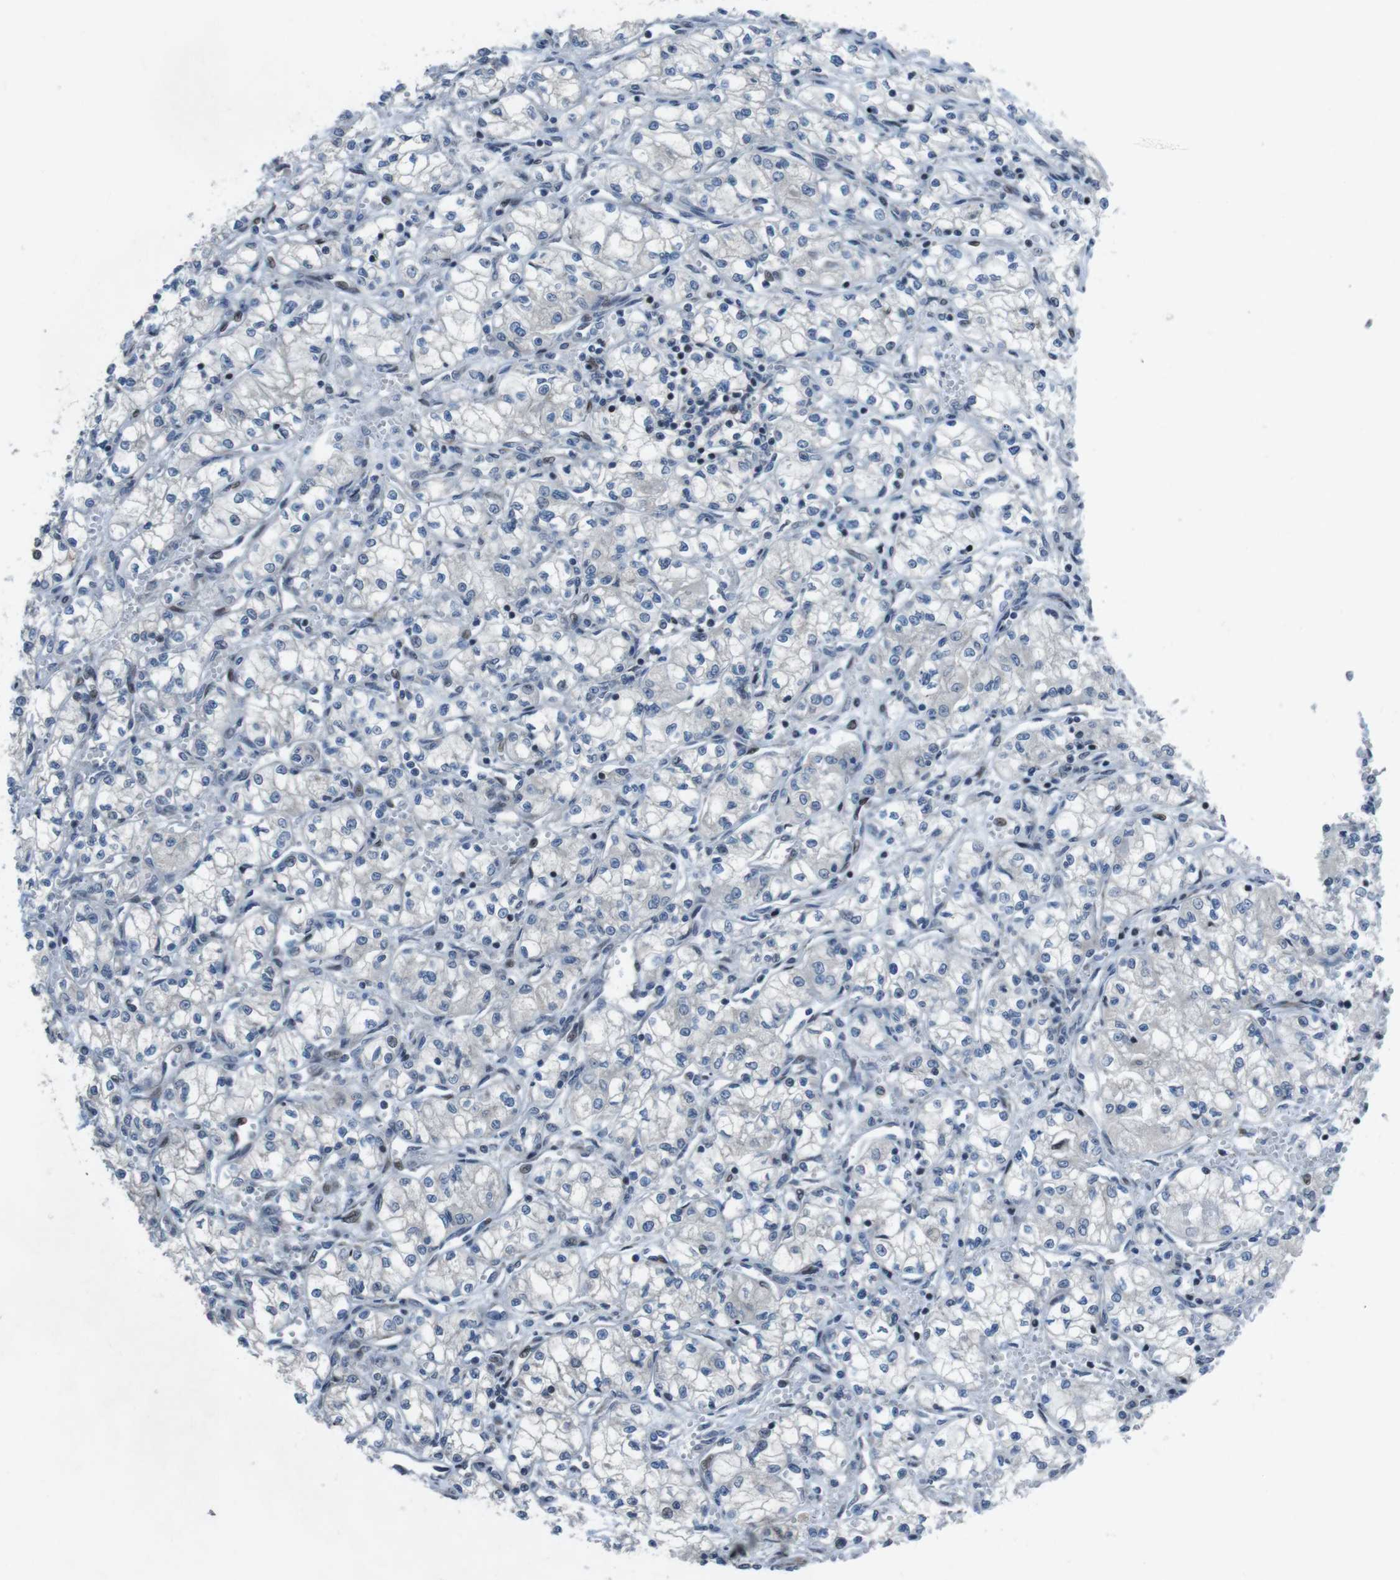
{"staining": {"intensity": "negative", "quantity": "none", "location": "none"}, "tissue": "renal cancer", "cell_type": "Tumor cells", "image_type": "cancer", "snomed": [{"axis": "morphology", "description": "Normal tissue, NOS"}, {"axis": "morphology", "description": "Adenocarcinoma, NOS"}, {"axis": "topography", "description": "Kidney"}], "caption": "Human renal adenocarcinoma stained for a protein using IHC exhibits no positivity in tumor cells.", "gene": "PBRM1", "patient": {"sex": "male", "age": 59}}